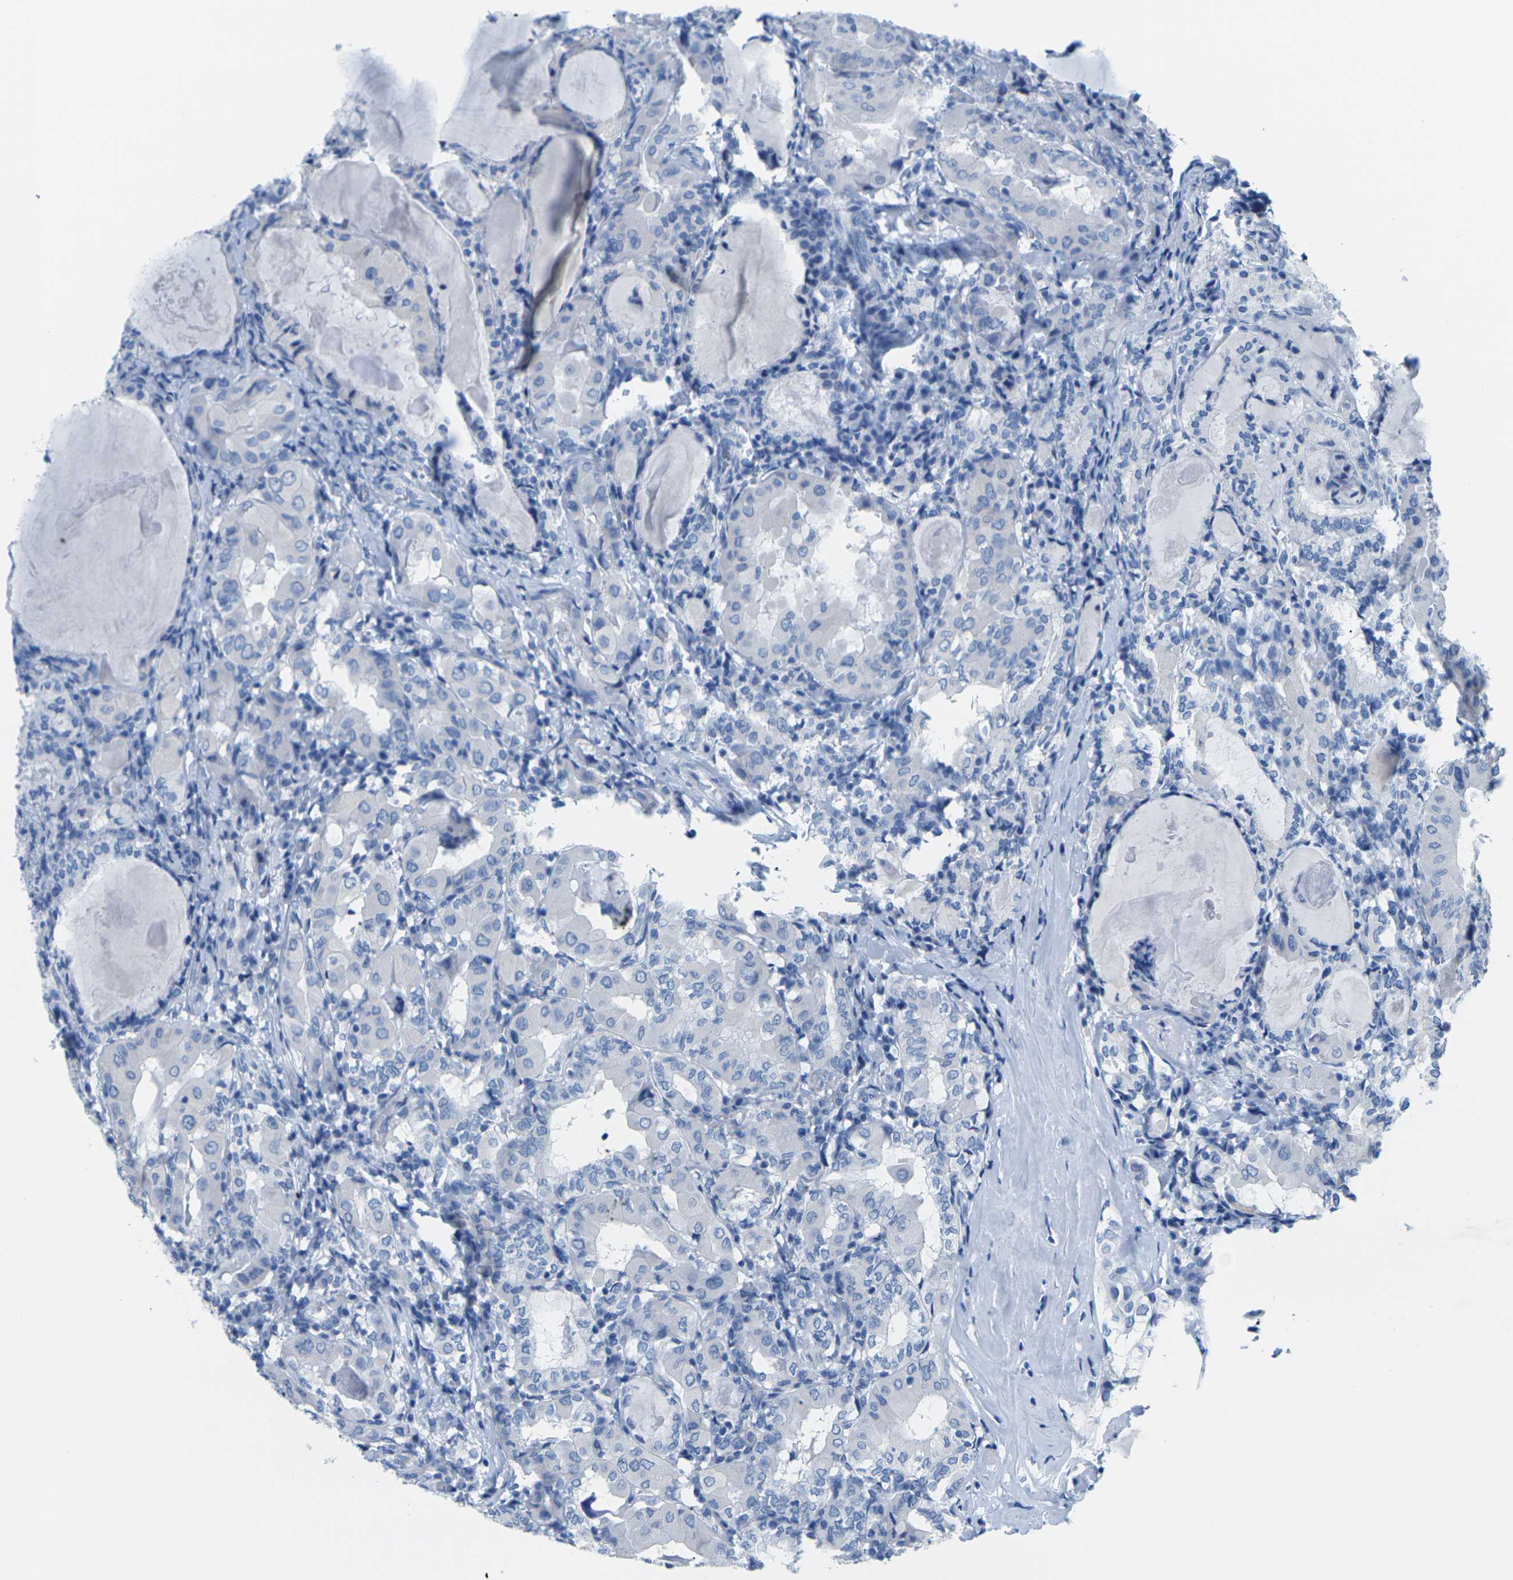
{"staining": {"intensity": "negative", "quantity": "none", "location": "none"}, "tissue": "thyroid cancer", "cell_type": "Tumor cells", "image_type": "cancer", "snomed": [{"axis": "morphology", "description": "Papillary adenocarcinoma, NOS"}, {"axis": "topography", "description": "Thyroid gland"}], "caption": "Thyroid cancer (papillary adenocarcinoma) was stained to show a protein in brown. There is no significant positivity in tumor cells.", "gene": "SLC12A1", "patient": {"sex": "female", "age": 42}}